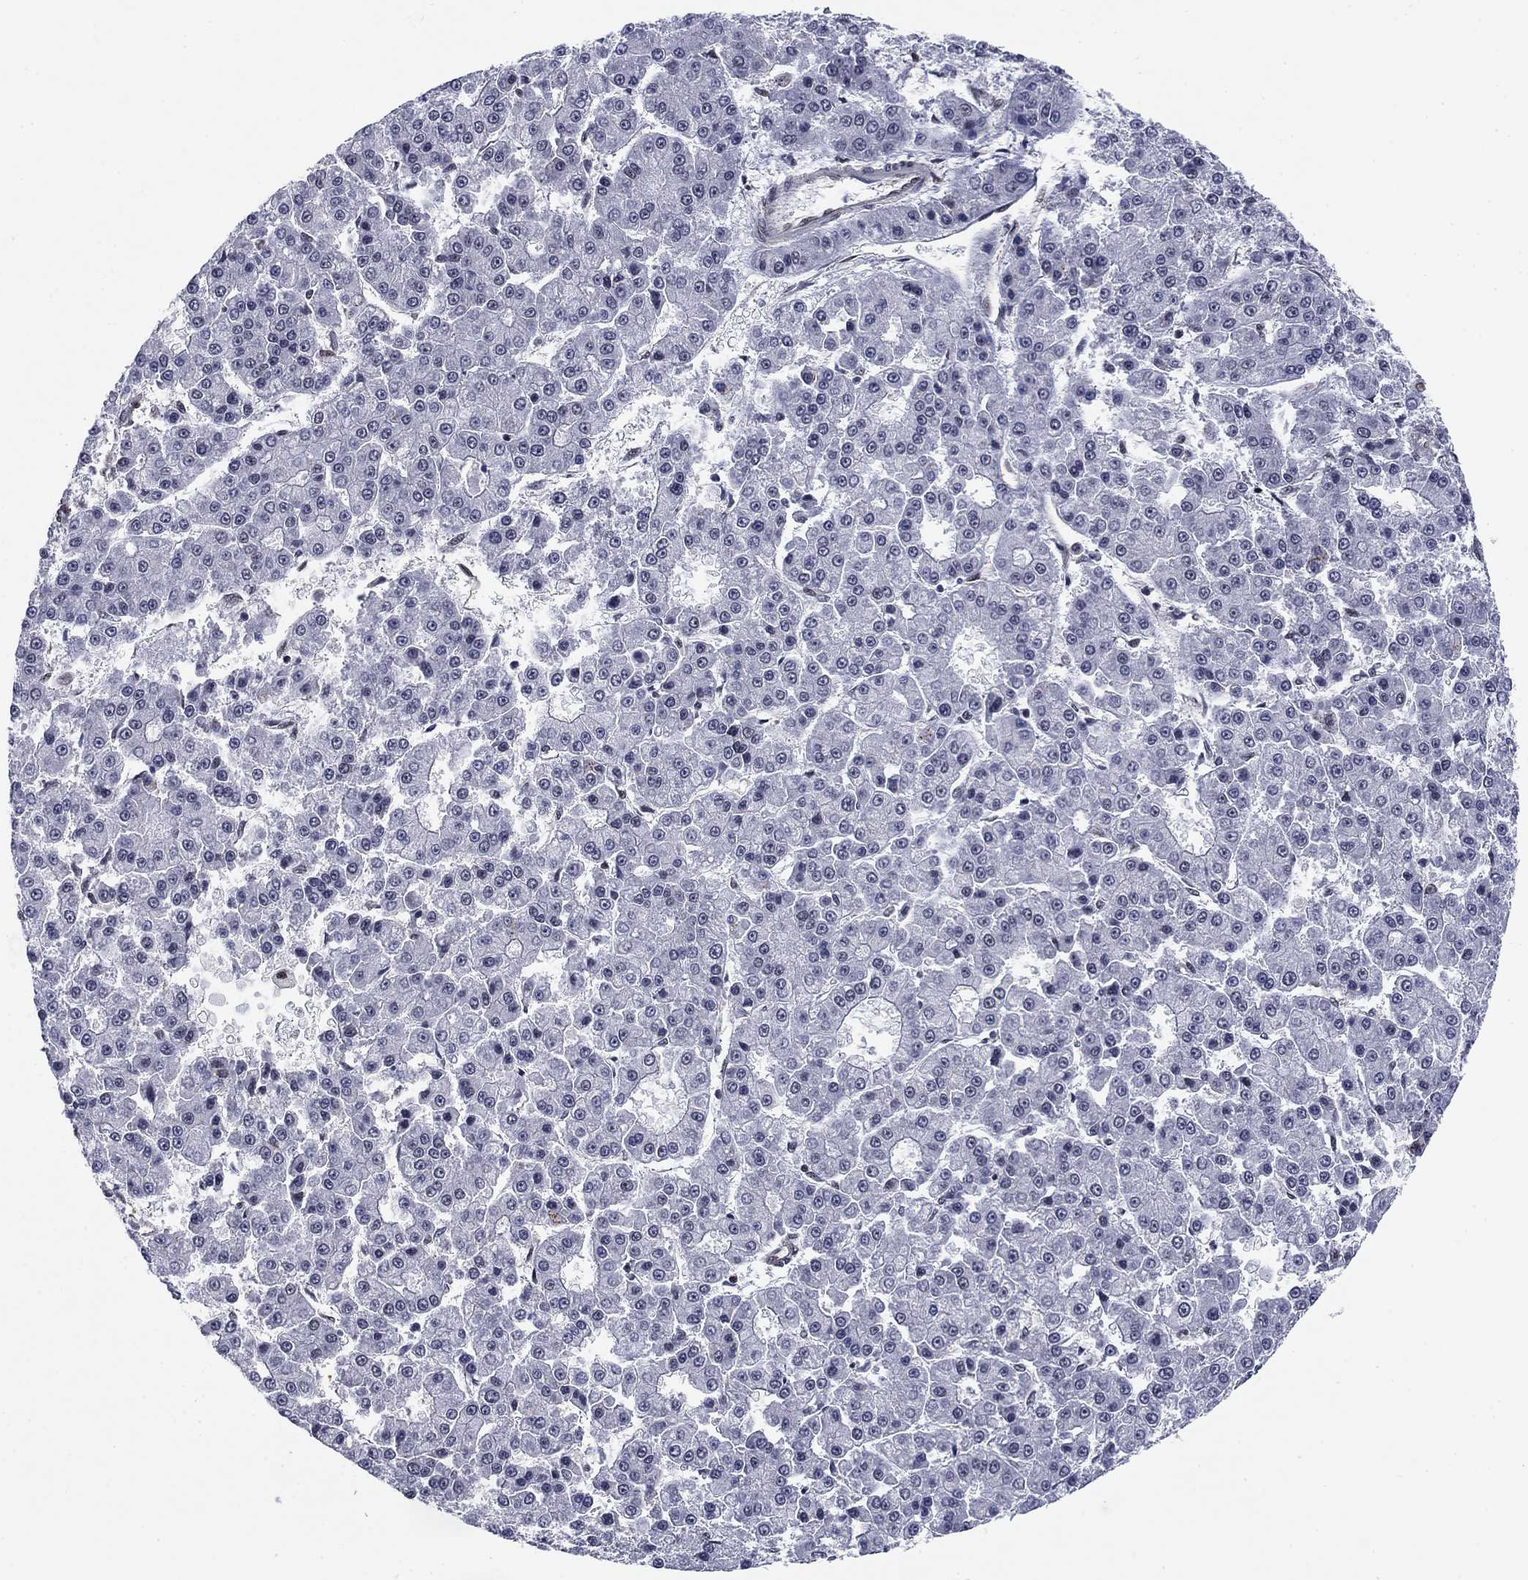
{"staining": {"intensity": "negative", "quantity": "none", "location": "none"}, "tissue": "liver cancer", "cell_type": "Tumor cells", "image_type": "cancer", "snomed": [{"axis": "morphology", "description": "Carcinoma, Hepatocellular, NOS"}, {"axis": "topography", "description": "Liver"}], "caption": "DAB (3,3'-diaminobenzidine) immunohistochemical staining of human liver hepatocellular carcinoma demonstrates no significant staining in tumor cells.", "gene": "RPRD1B", "patient": {"sex": "male", "age": 70}}